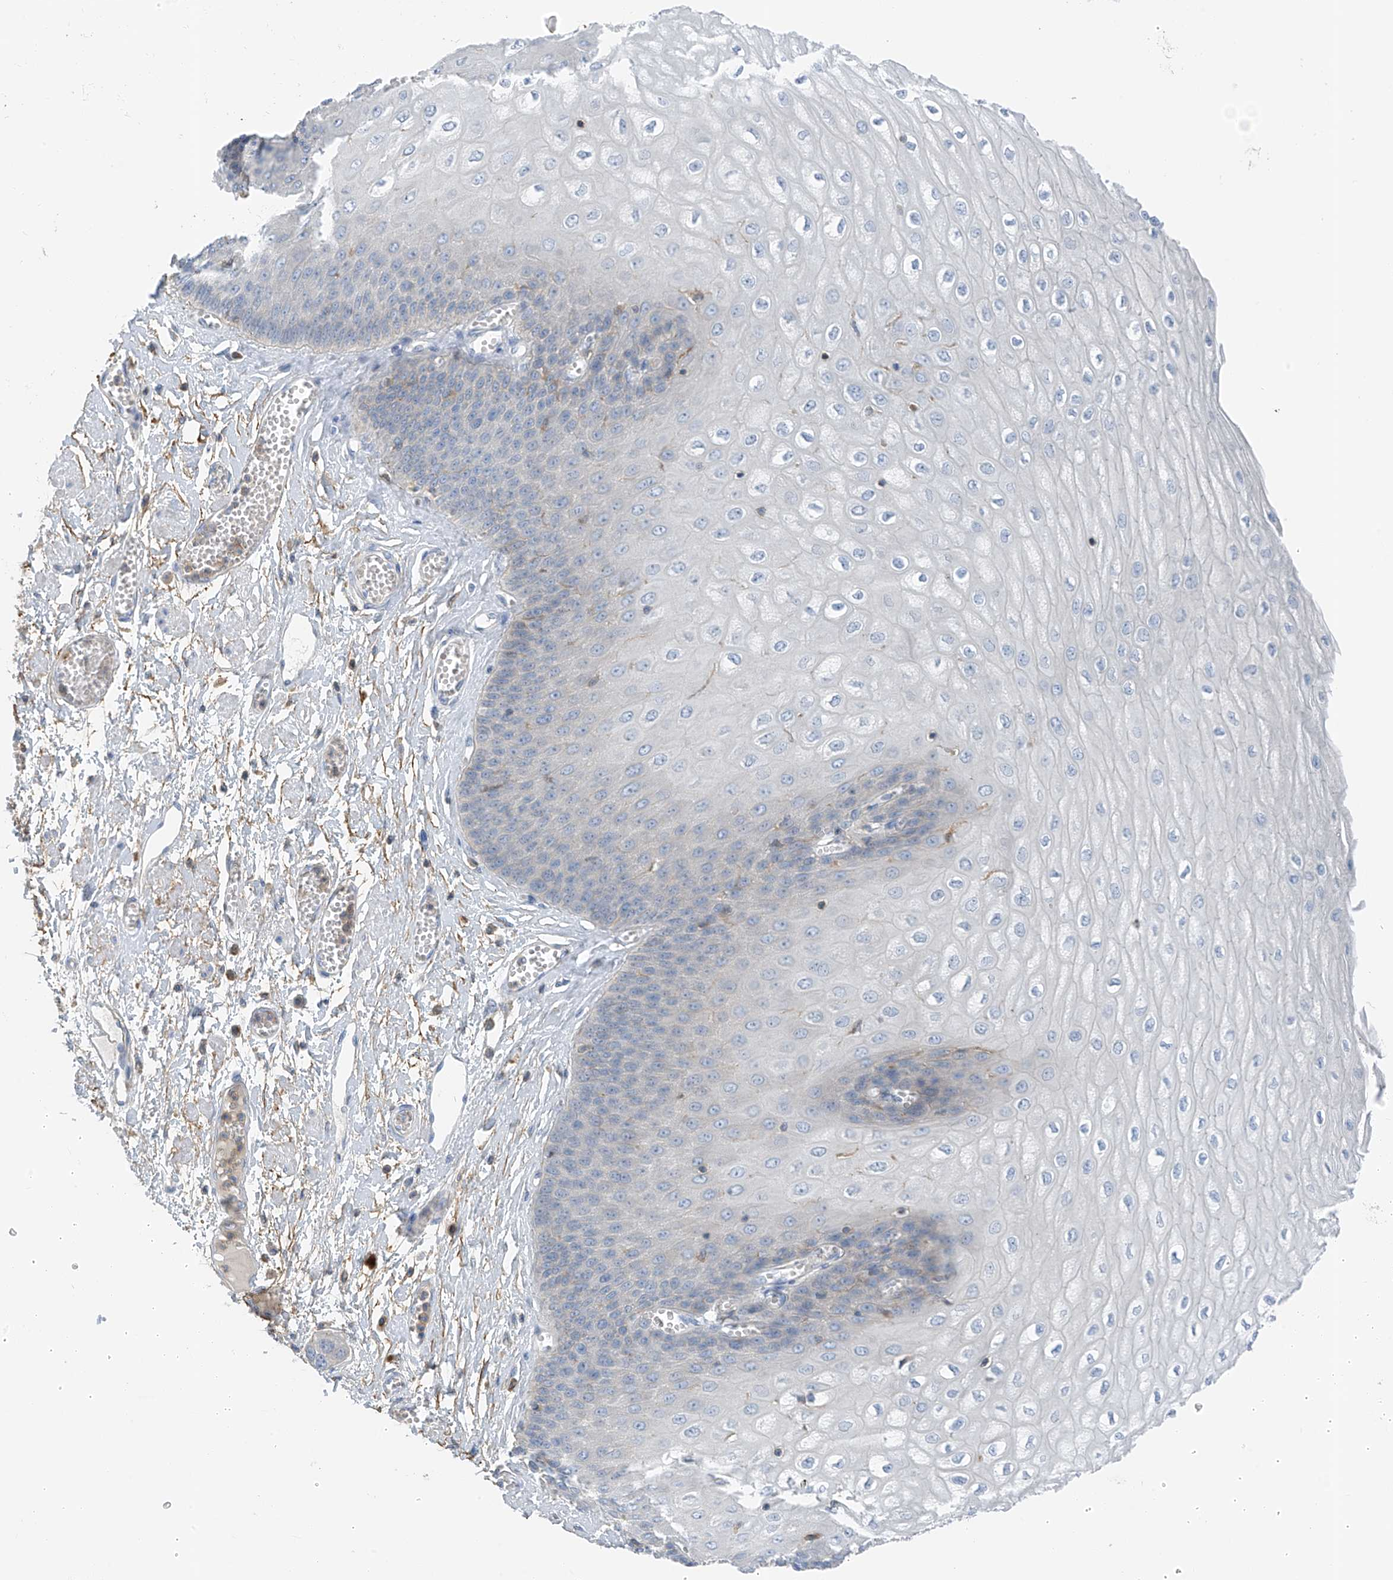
{"staining": {"intensity": "moderate", "quantity": "<25%", "location": "cytoplasmic/membranous"}, "tissue": "esophagus", "cell_type": "Squamous epithelial cells", "image_type": "normal", "snomed": [{"axis": "morphology", "description": "Normal tissue, NOS"}, {"axis": "topography", "description": "Esophagus"}], "caption": "A brown stain shows moderate cytoplasmic/membranous expression of a protein in squamous epithelial cells of normal human esophagus. (Stains: DAB in brown, nuclei in blue, Microscopy: brightfield microscopy at high magnification).", "gene": "NALCN", "patient": {"sex": "male", "age": 60}}